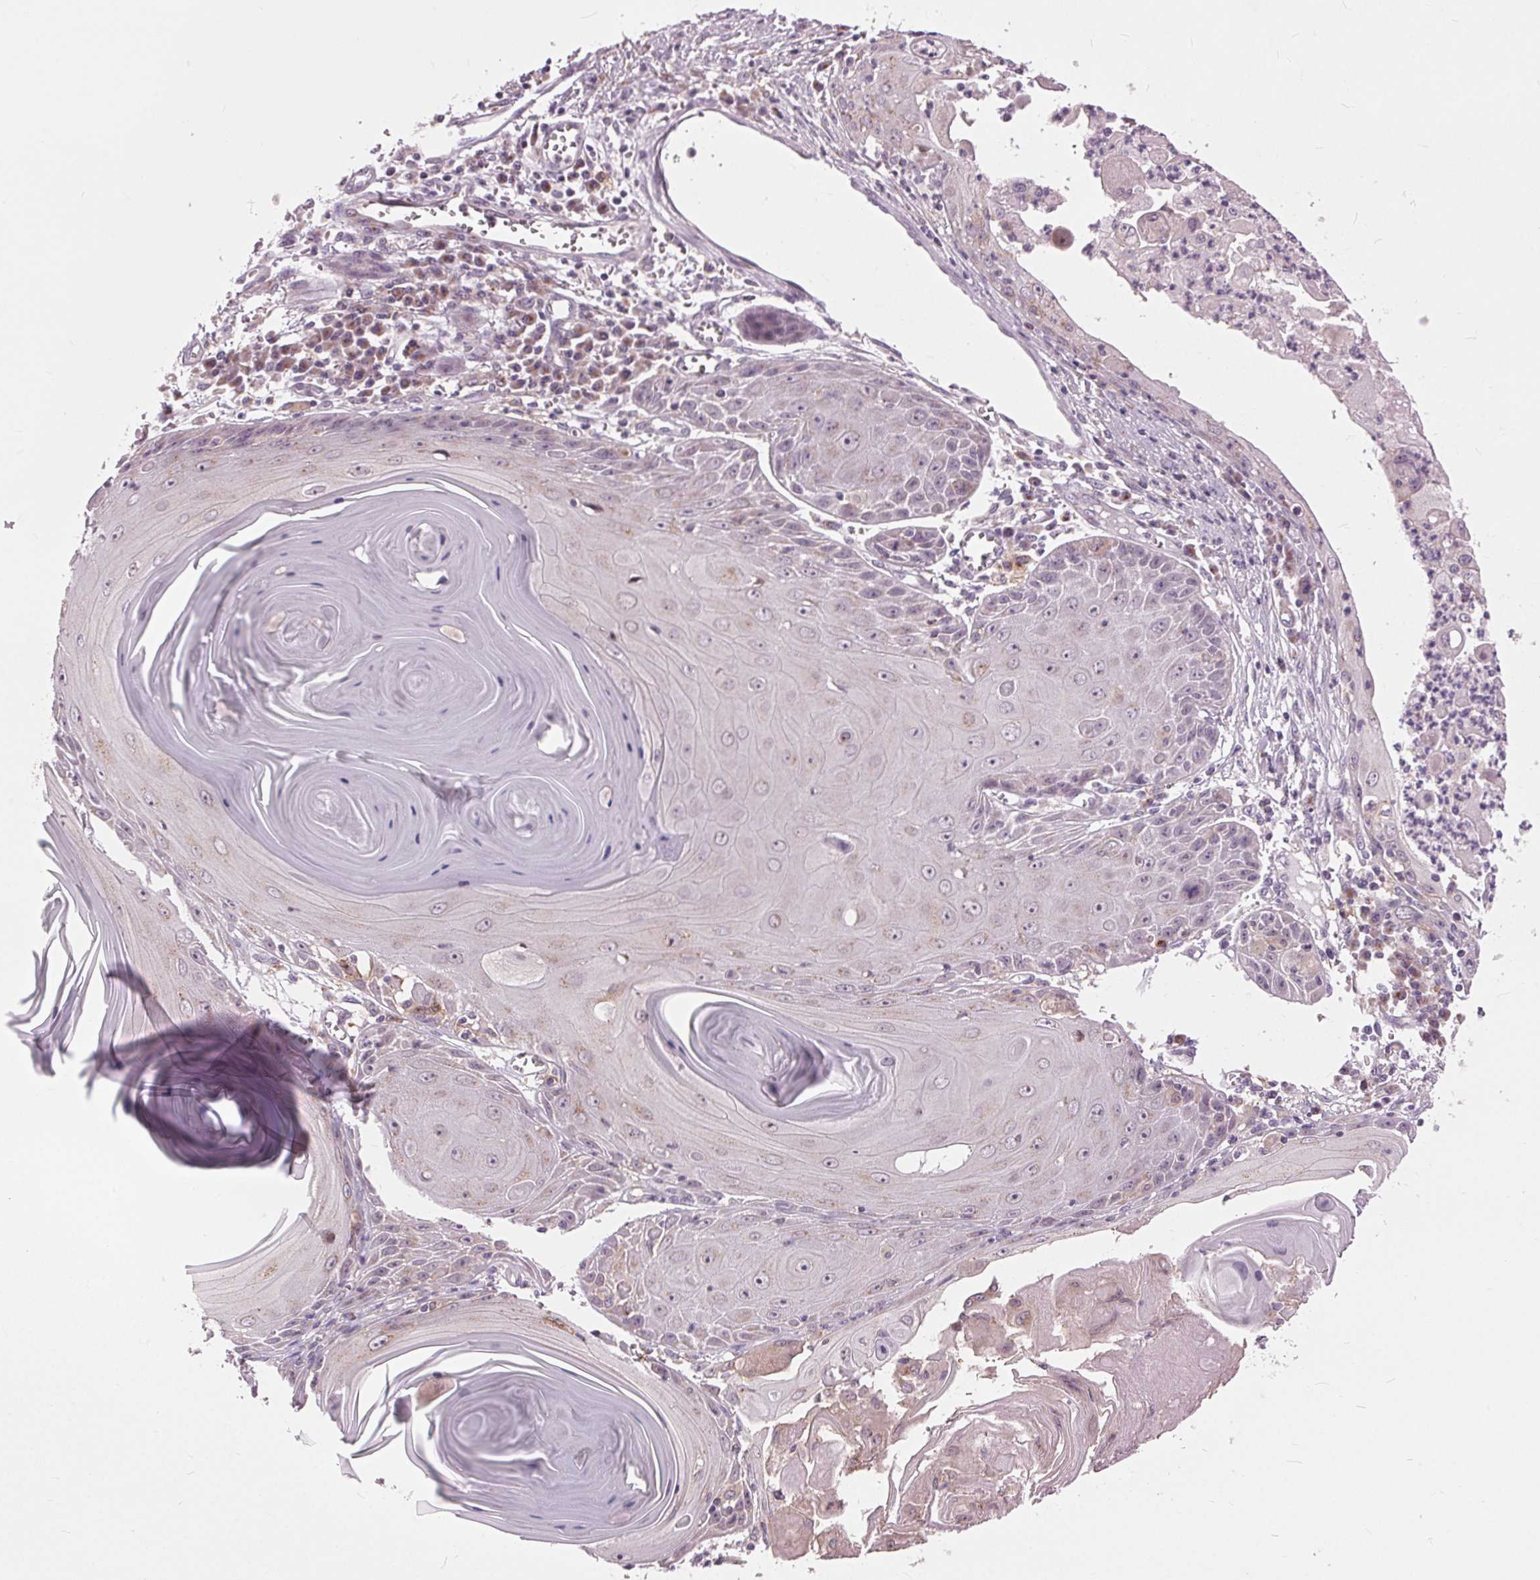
{"staining": {"intensity": "negative", "quantity": "none", "location": "none"}, "tissue": "skin cancer", "cell_type": "Tumor cells", "image_type": "cancer", "snomed": [{"axis": "morphology", "description": "Squamous cell carcinoma, NOS"}, {"axis": "topography", "description": "Skin"}, {"axis": "topography", "description": "Vulva"}], "caption": "Immunohistochemistry micrograph of neoplastic tissue: human skin squamous cell carcinoma stained with DAB displays no significant protein staining in tumor cells. (Immunohistochemistry (ihc), brightfield microscopy, high magnification).", "gene": "BSDC1", "patient": {"sex": "female", "age": 85}}